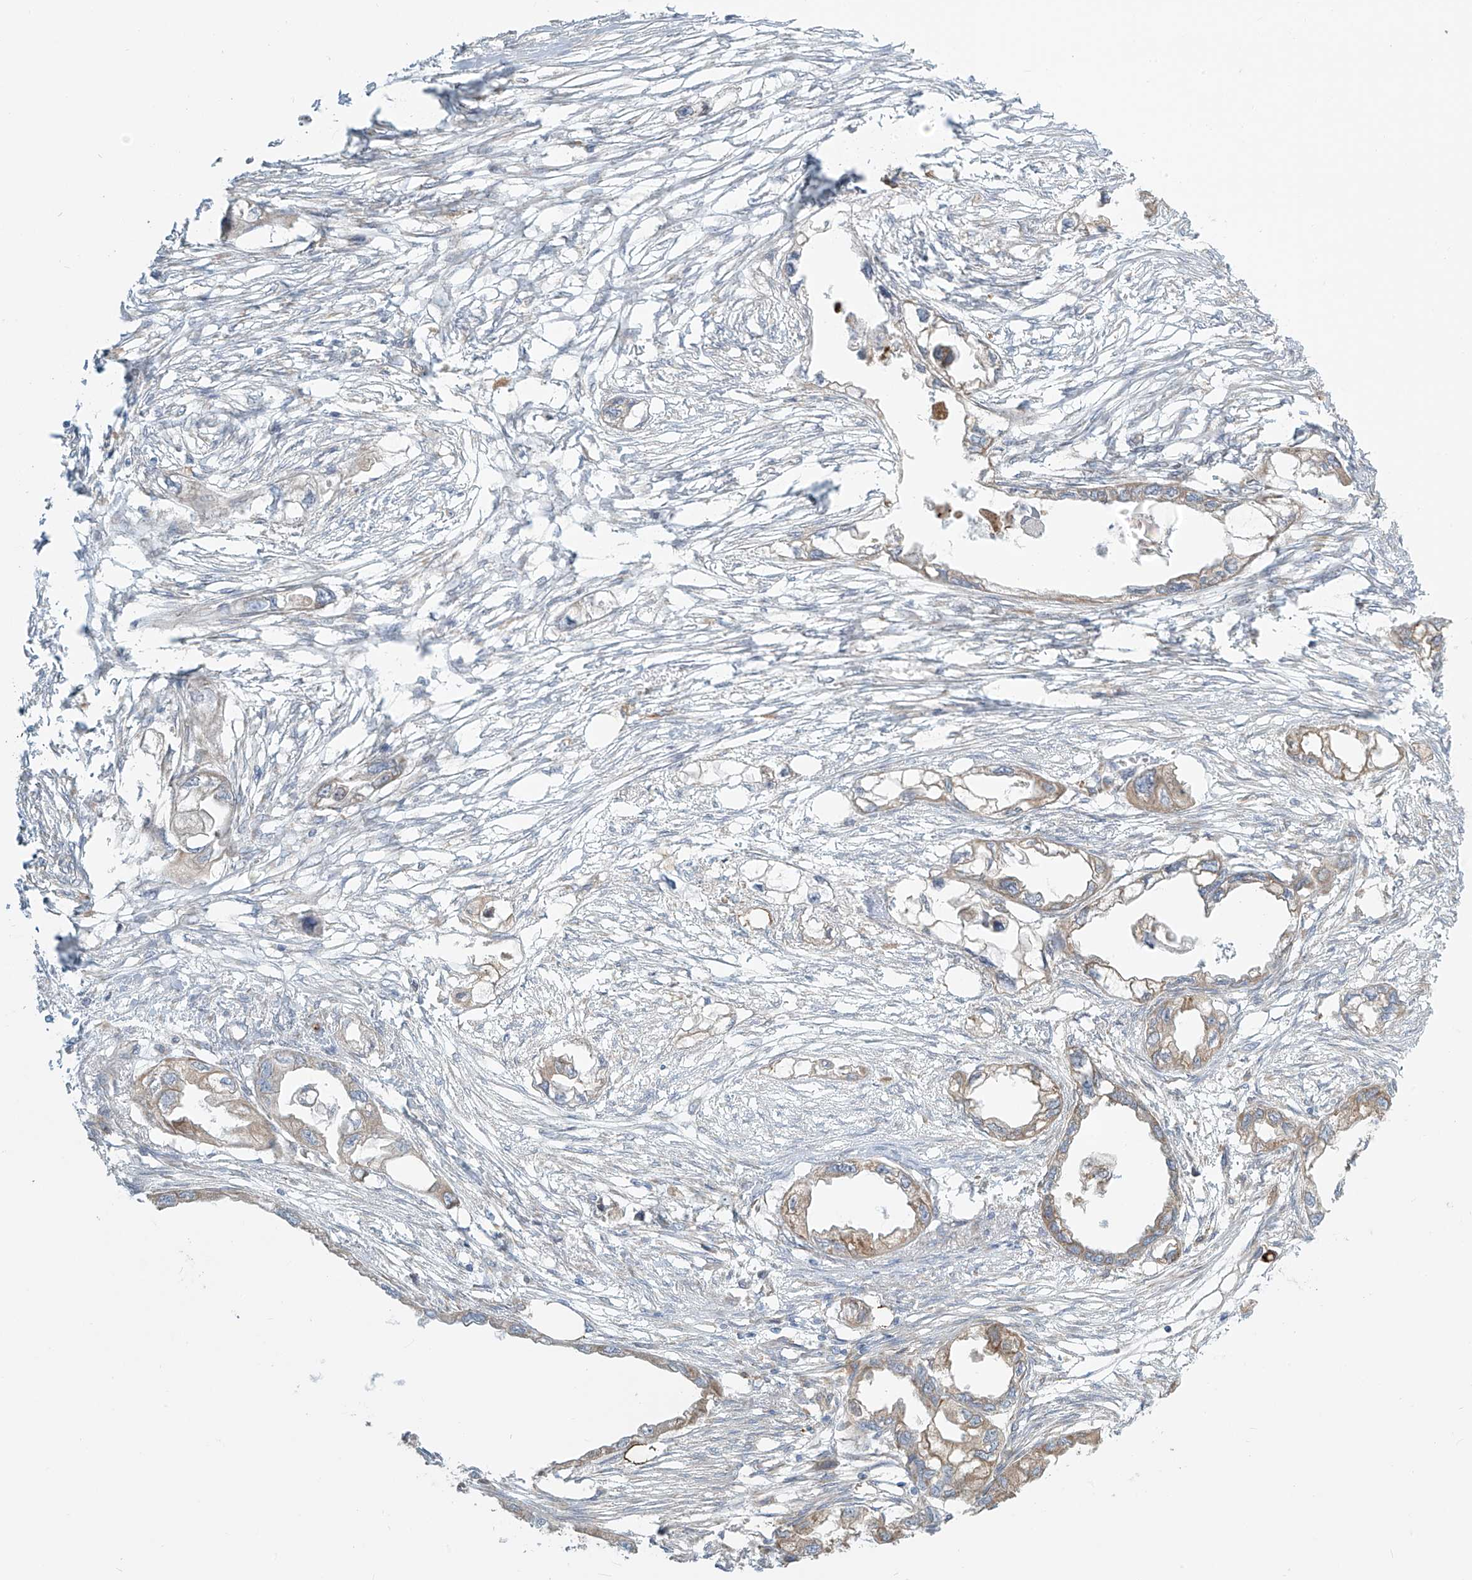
{"staining": {"intensity": "moderate", "quantity": "25%-75%", "location": "cytoplasmic/membranous"}, "tissue": "endometrial cancer", "cell_type": "Tumor cells", "image_type": "cancer", "snomed": [{"axis": "morphology", "description": "Adenocarcinoma, NOS"}, {"axis": "morphology", "description": "Adenocarcinoma, metastatic, NOS"}, {"axis": "topography", "description": "Adipose tissue"}, {"axis": "topography", "description": "Endometrium"}], "caption": "Immunohistochemical staining of human endometrial cancer (adenocarcinoma) demonstrates moderate cytoplasmic/membranous protein expression in about 25%-75% of tumor cells.", "gene": "LZTS3", "patient": {"sex": "female", "age": 67}}